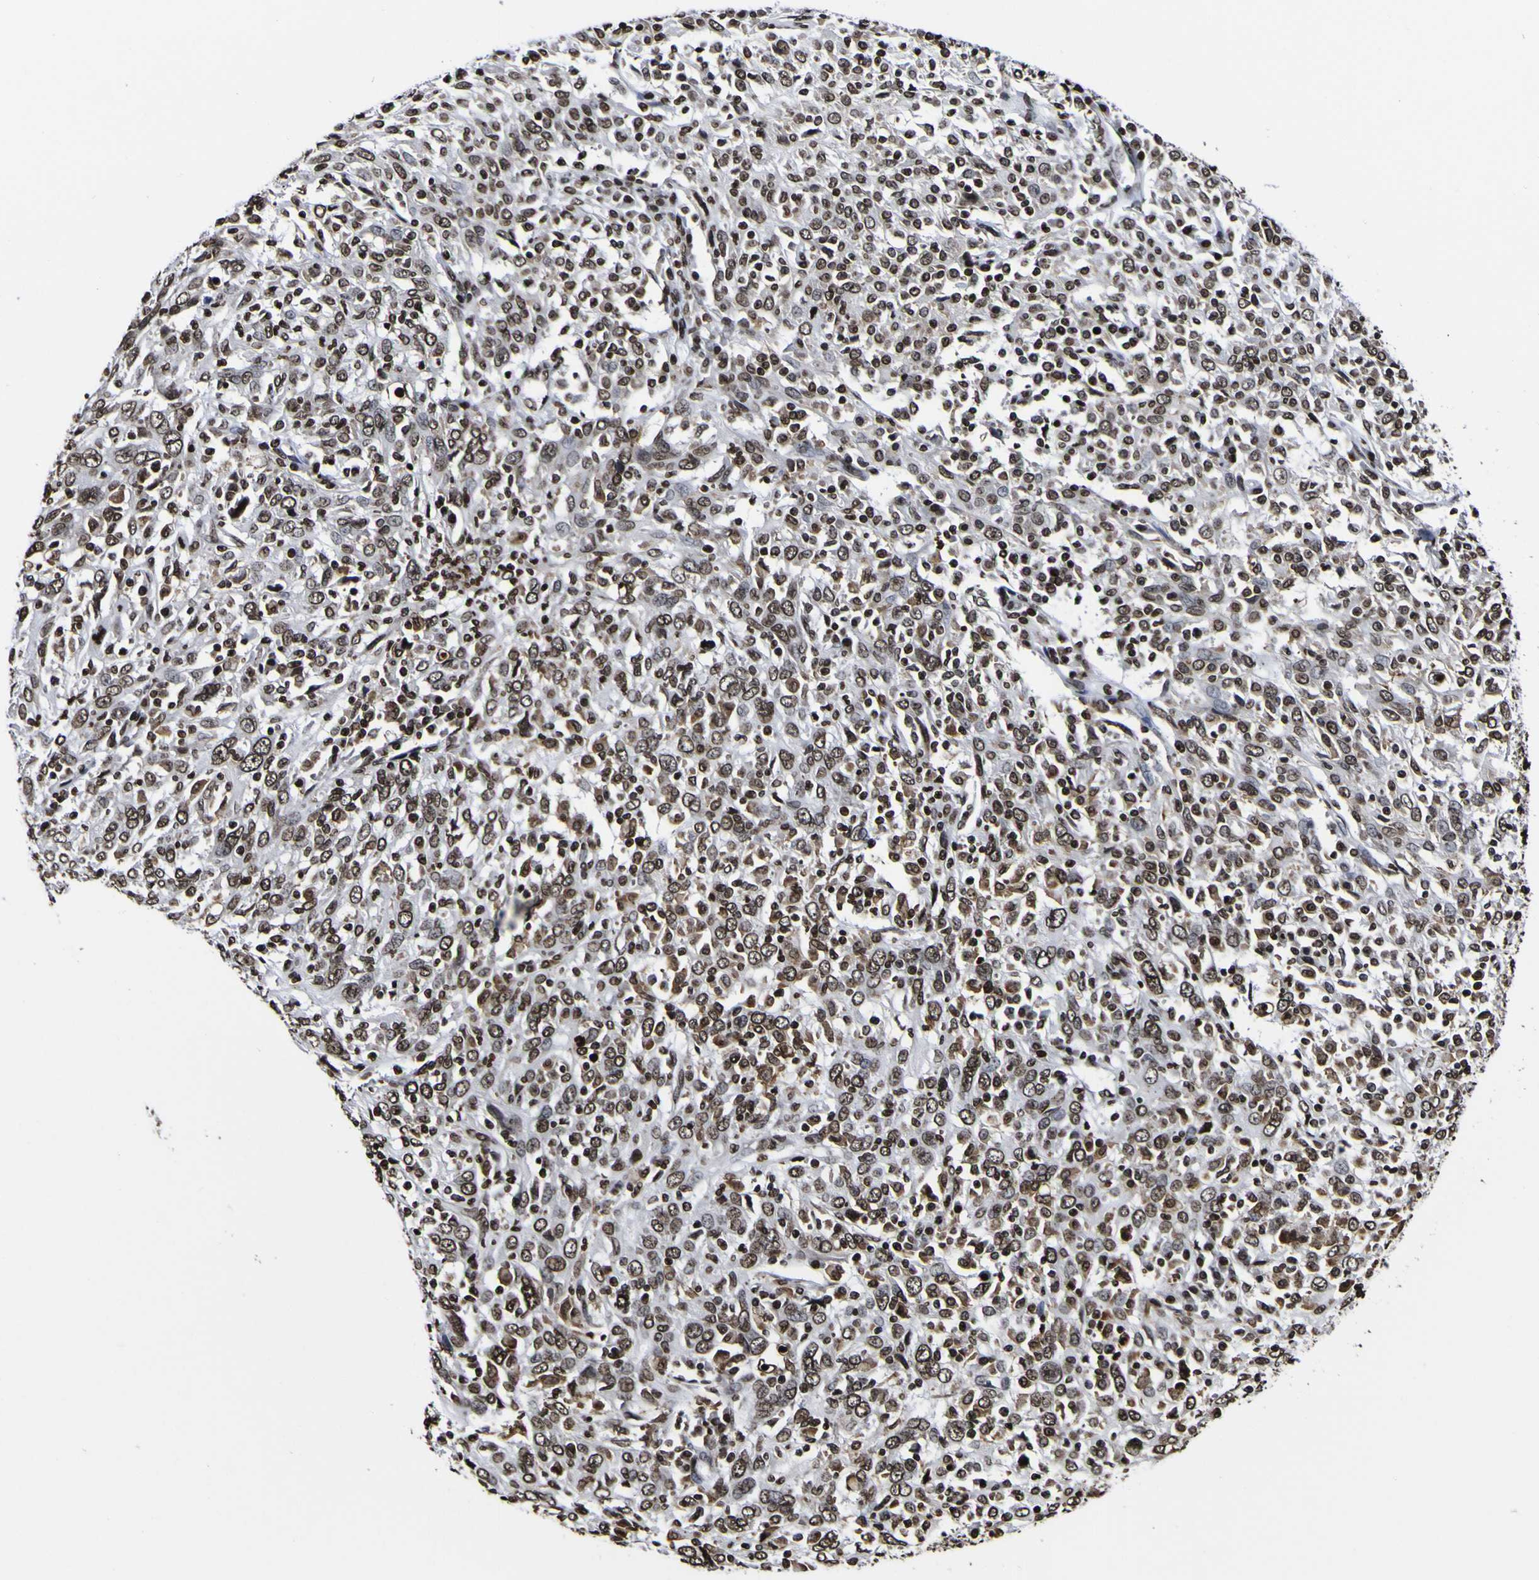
{"staining": {"intensity": "strong", "quantity": ">75%", "location": "nuclear"}, "tissue": "cervical cancer", "cell_type": "Tumor cells", "image_type": "cancer", "snomed": [{"axis": "morphology", "description": "Squamous cell carcinoma, NOS"}, {"axis": "topography", "description": "Cervix"}], "caption": "A brown stain shows strong nuclear expression of a protein in squamous cell carcinoma (cervical) tumor cells.", "gene": "PIAS1", "patient": {"sex": "female", "age": 46}}